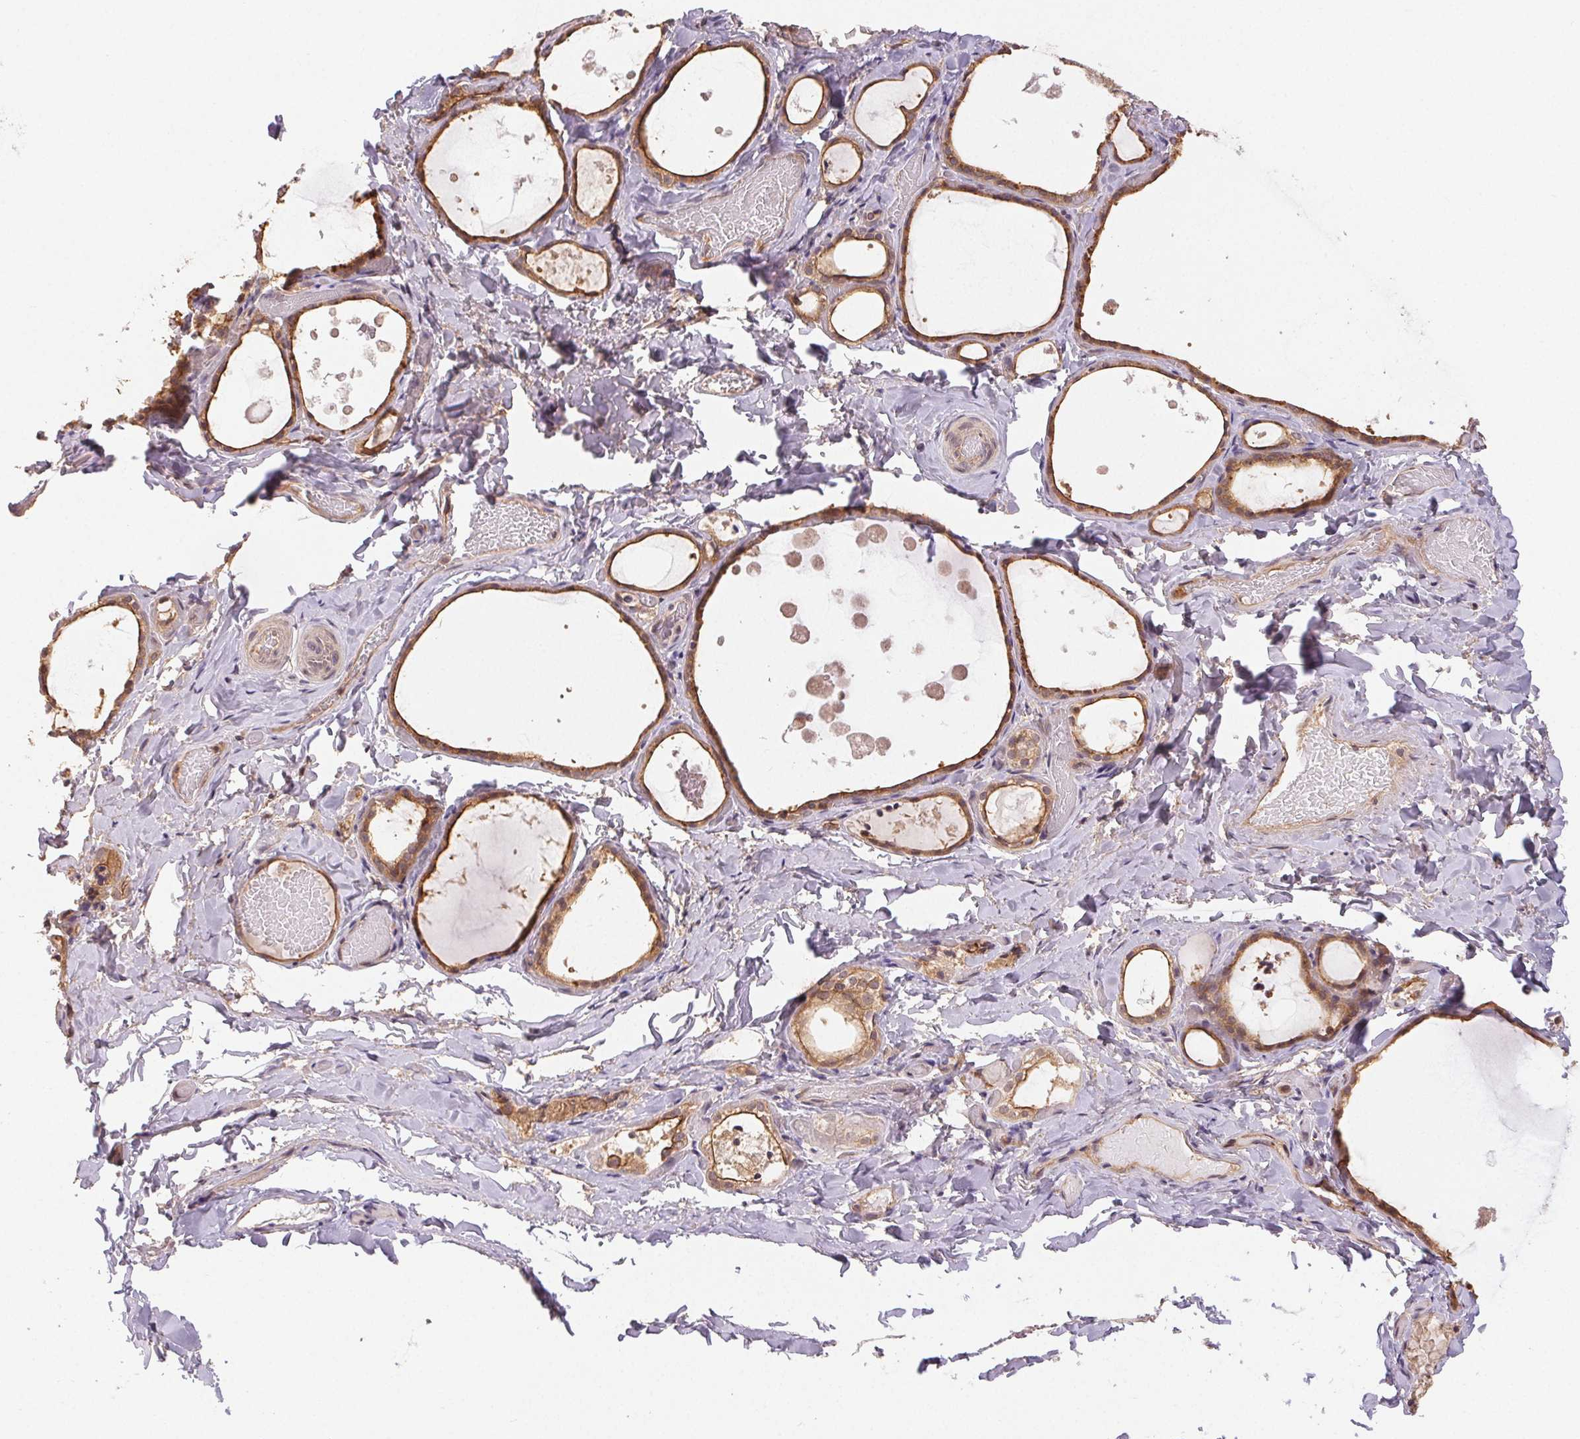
{"staining": {"intensity": "strong", "quantity": ">75%", "location": "cytoplasmic/membranous"}, "tissue": "thyroid gland", "cell_type": "Glandular cells", "image_type": "normal", "snomed": [{"axis": "morphology", "description": "Normal tissue, NOS"}, {"axis": "topography", "description": "Thyroid gland"}], "caption": "Brown immunohistochemical staining in benign thyroid gland reveals strong cytoplasmic/membranous positivity in approximately >75% of glandular cells. The staining was performed using DAB, with brown indicating positive protein expression. Nuclei are stained blue with hematoxylin.", "gene": "MAPKAPK2", "patient": {"sex": "female", "age": 56}}